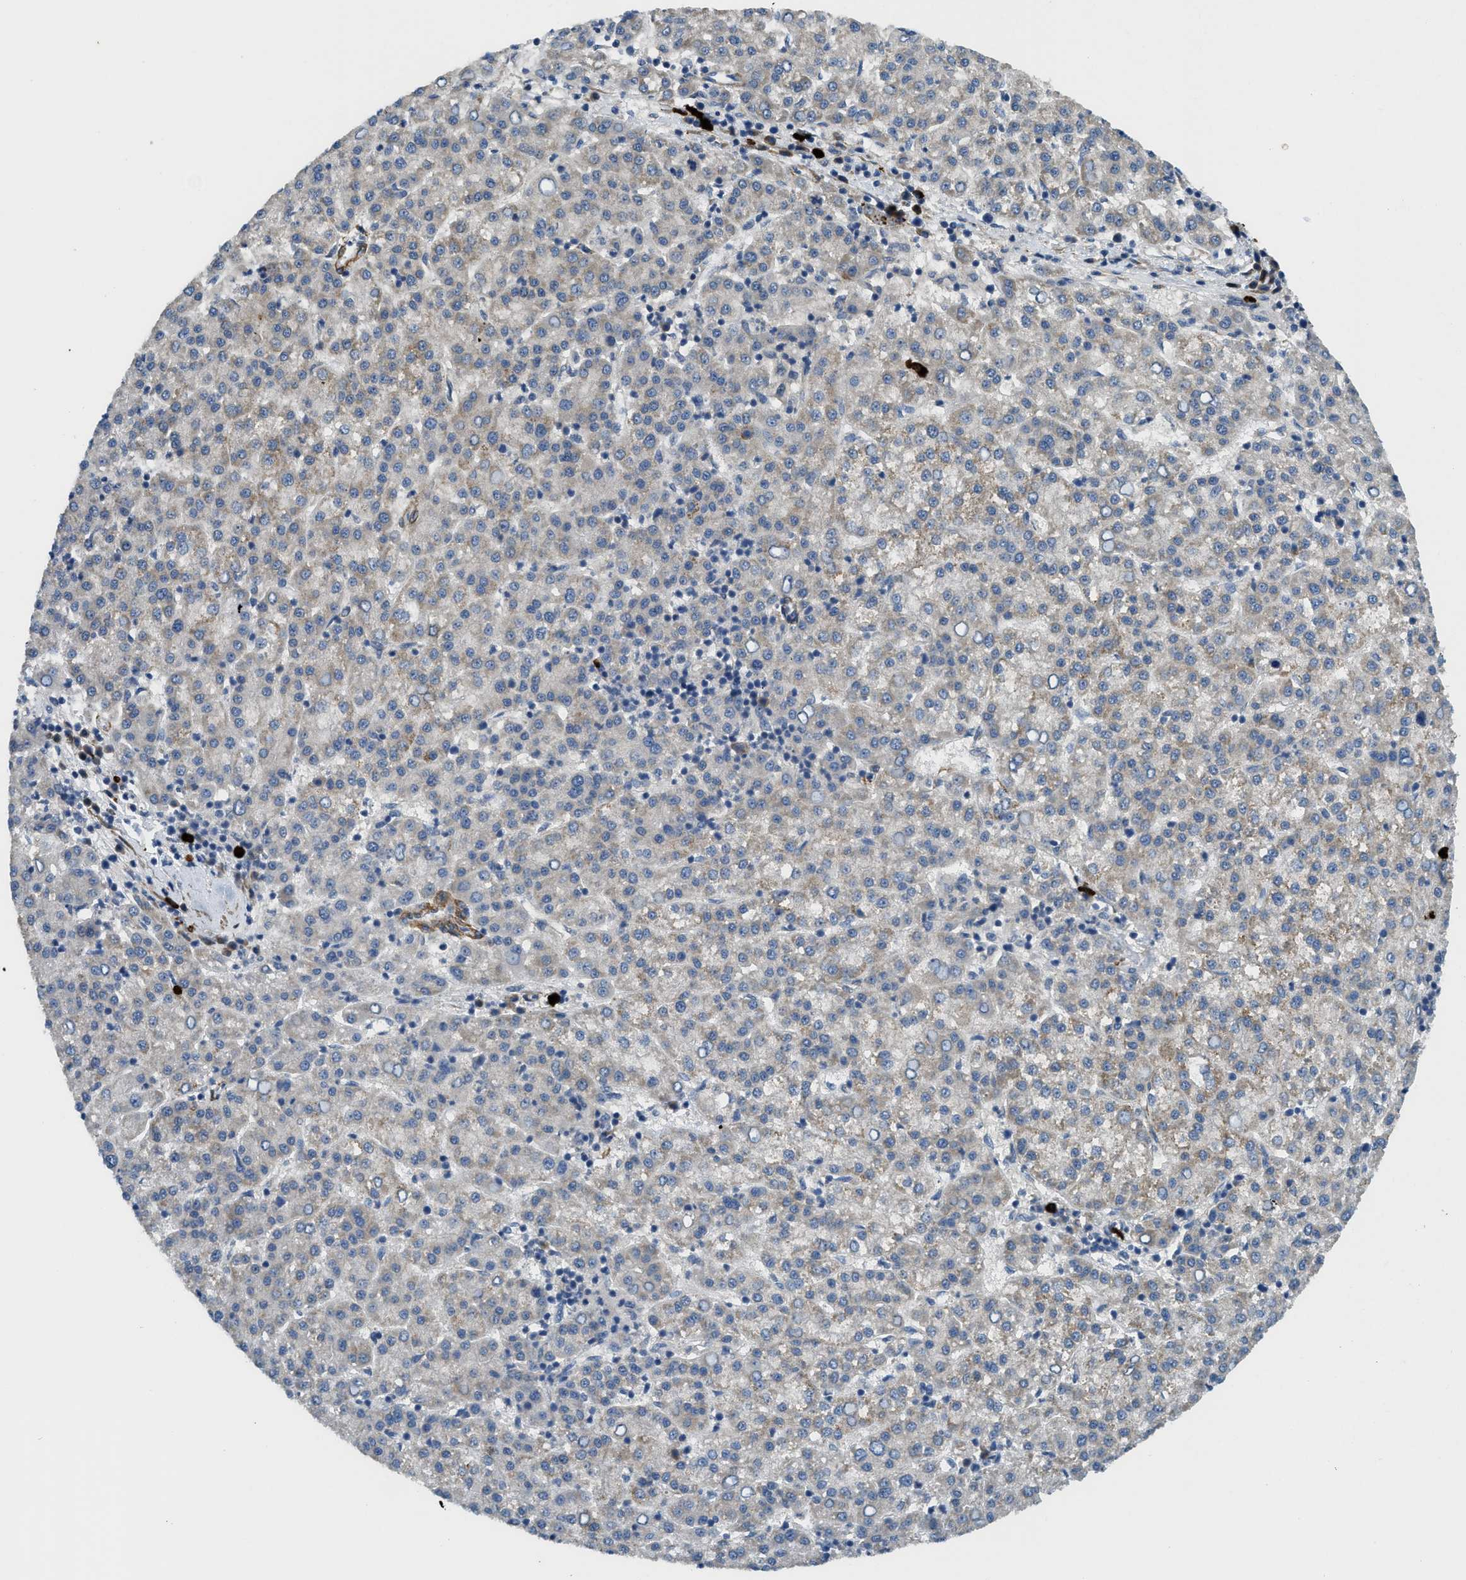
{"staining": {"intensity": "weak", "quantity": "<25%", "location": "cytoplasmic/membranous"}, "tissue": "liver cancer", "cell_type": "Tumor cells", "image_type": "cancer", "snomed": [{"axis": "morphology", "description": "Carcinoma, Hepatocellular, NOS"}, {"axis": "topography", "description": "Liver"}], "caption": "Immunohistochemical staining of hepatocellular carcinoma (liver) reveals no significant staining in tumor cells.", "gene": "BMPR1A", "patient": {"sex": "female", "age": 58}}